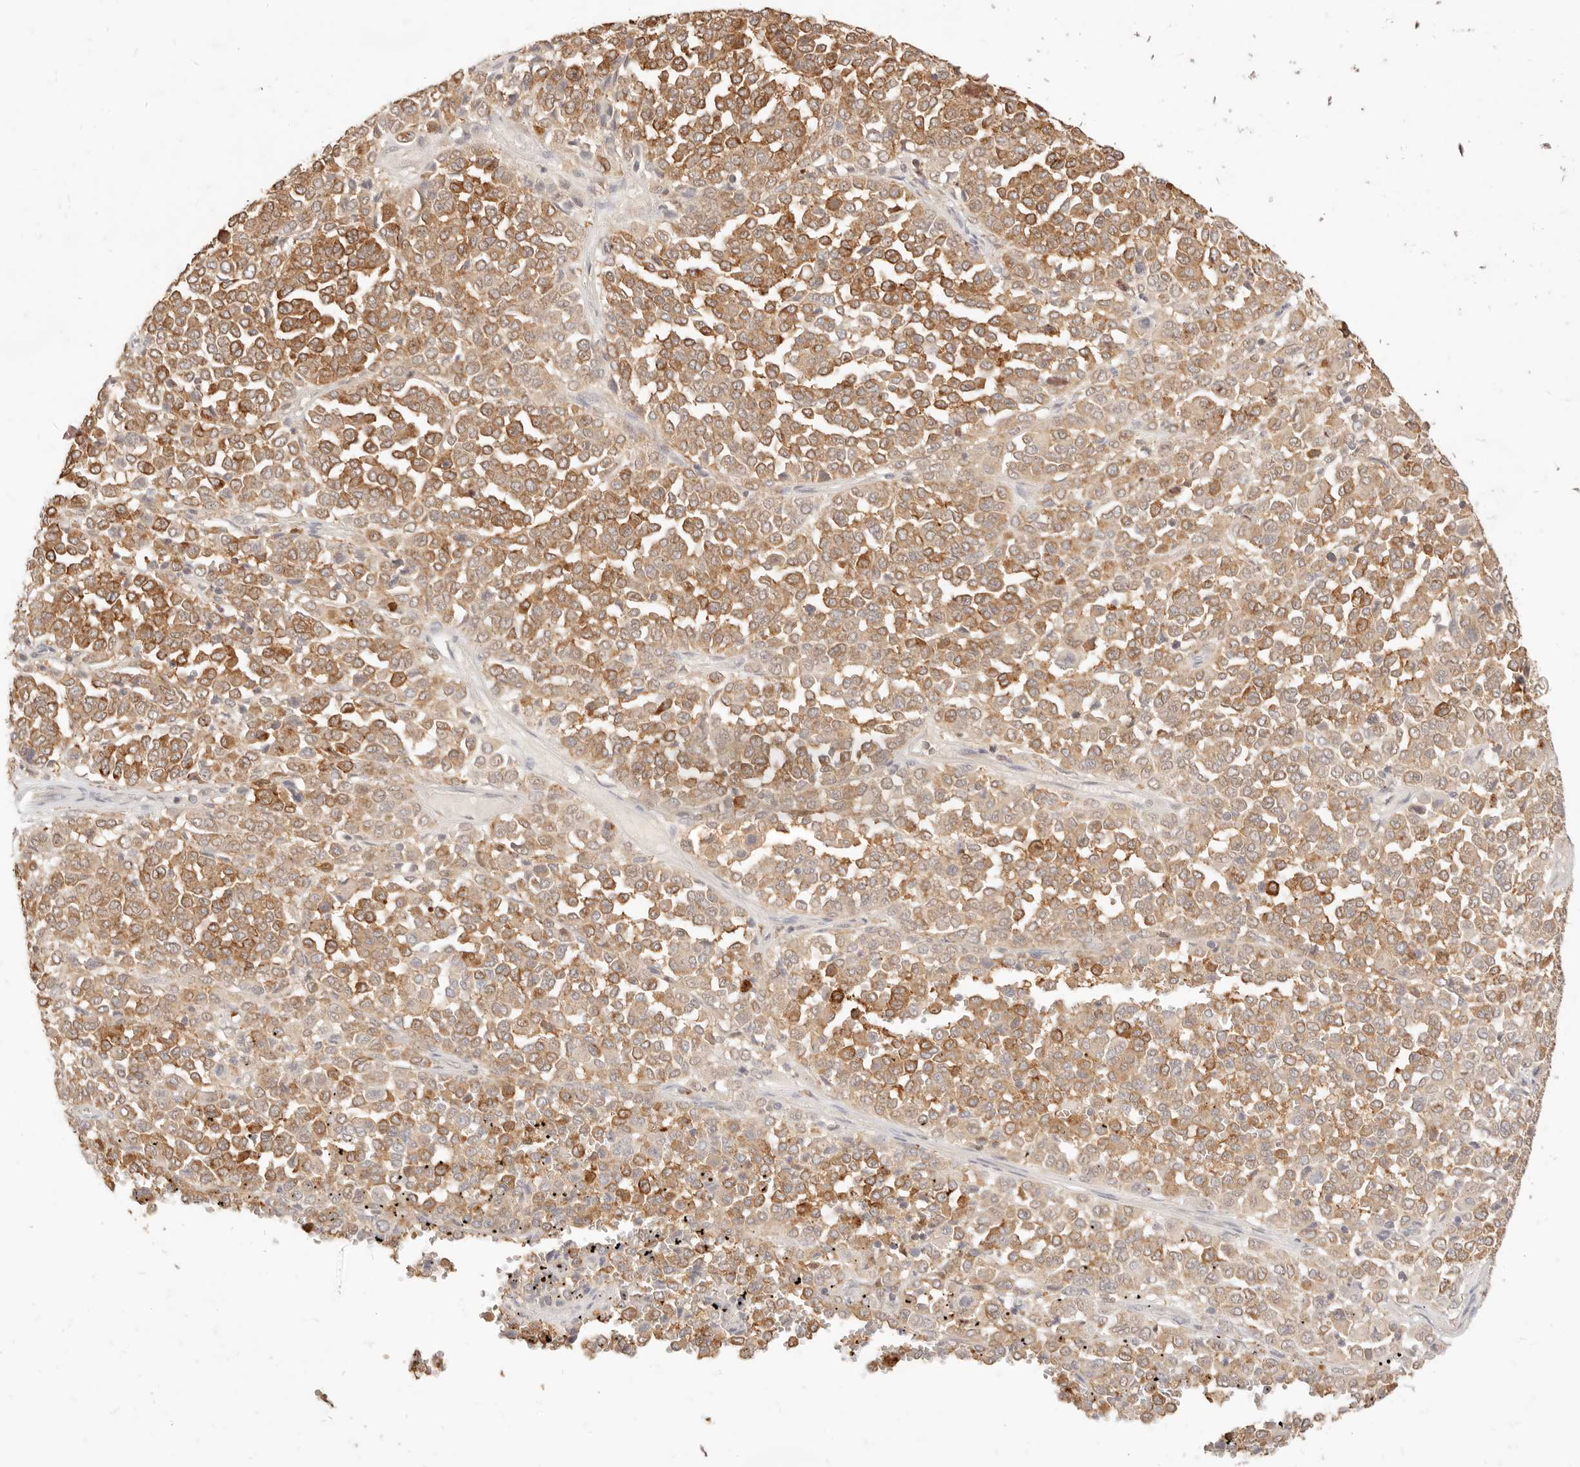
{"staining": {"intensity": "moderate", "quantity": ">75%", "location": "cytoplasmic/membranous"}, "tissue": "melanoma", "cell_type": "Tumor cells", "image_type": "cancer", "snomed": [{"axis": "morphology", "description": "Malignant melanoma, Metastatic site"}, {"axis": "topography", "description": "Pancreas"}], "caption": "DAB immunohistochemical staining of melanoma reveals moderate cytoplasmic/membranous protein staining in about >75% of tumor cells. The staining was performed using DAB (3,3'-diaminobenzidine), with brown indicating positive protein expression. Nuclei are stained blue with hematoxylin.", "gene": "TMTC2", "patient": {"sex": "female", "age": 30}}